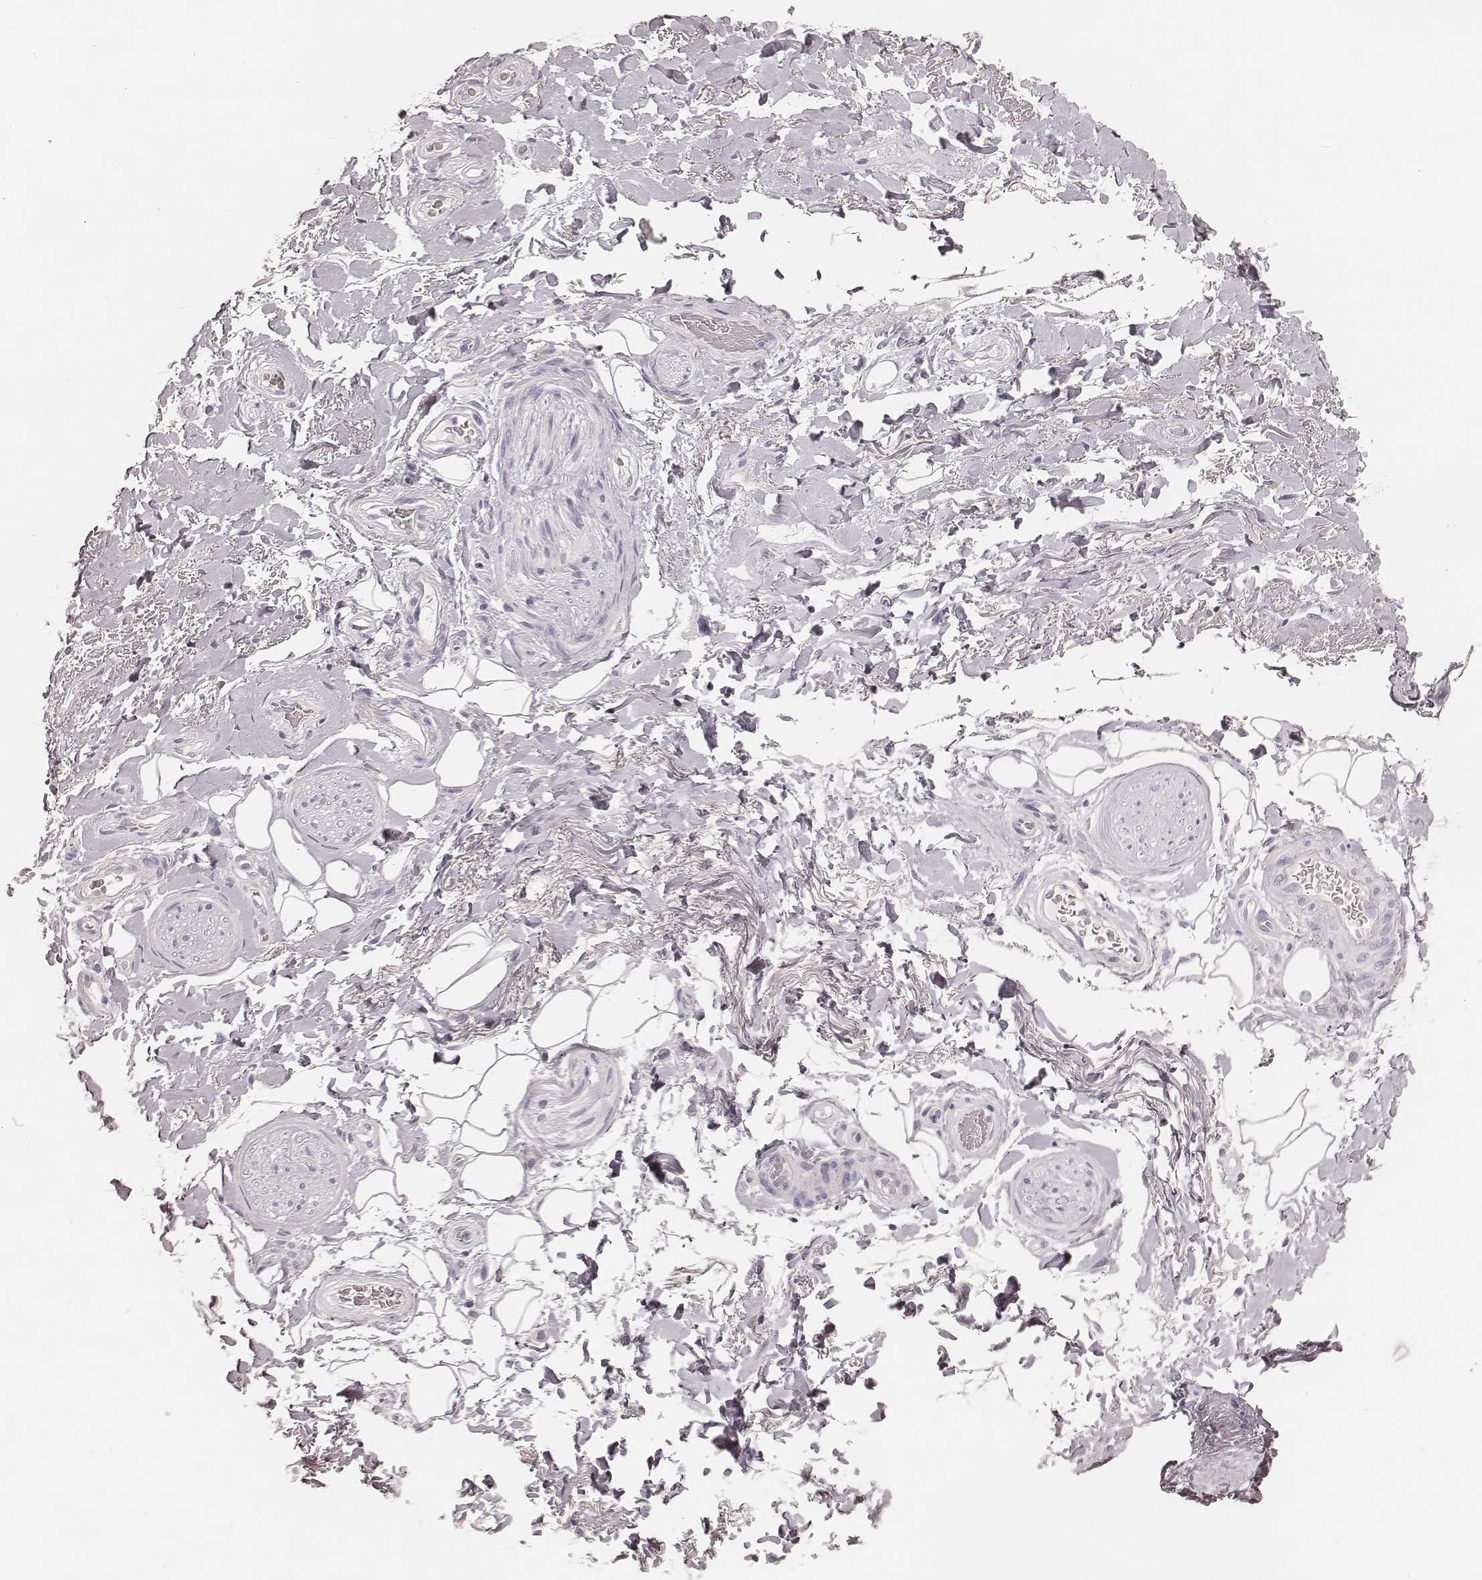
{"staining": {"intensity": "negative", "quantity": "none", "location": "none"}, "tissue": "adipose tissue", "cell_type": "Adipocytes", "image_type": "normal", "snomed": [{"axis": "morphology", "description": "Normal tissue, NOS"}, {"axis": "topography", "description": "Anal"}, {"axis": "topography", "description": "Peripheral nerve tissue"}], "caption": "This is an immunohistochemistry (IHC) photomicrograph of benign human adipose tissue. There is no staining in adipocytes.", "gene": "HNF4G", "patient": {"sex": "male", "age": 53}}